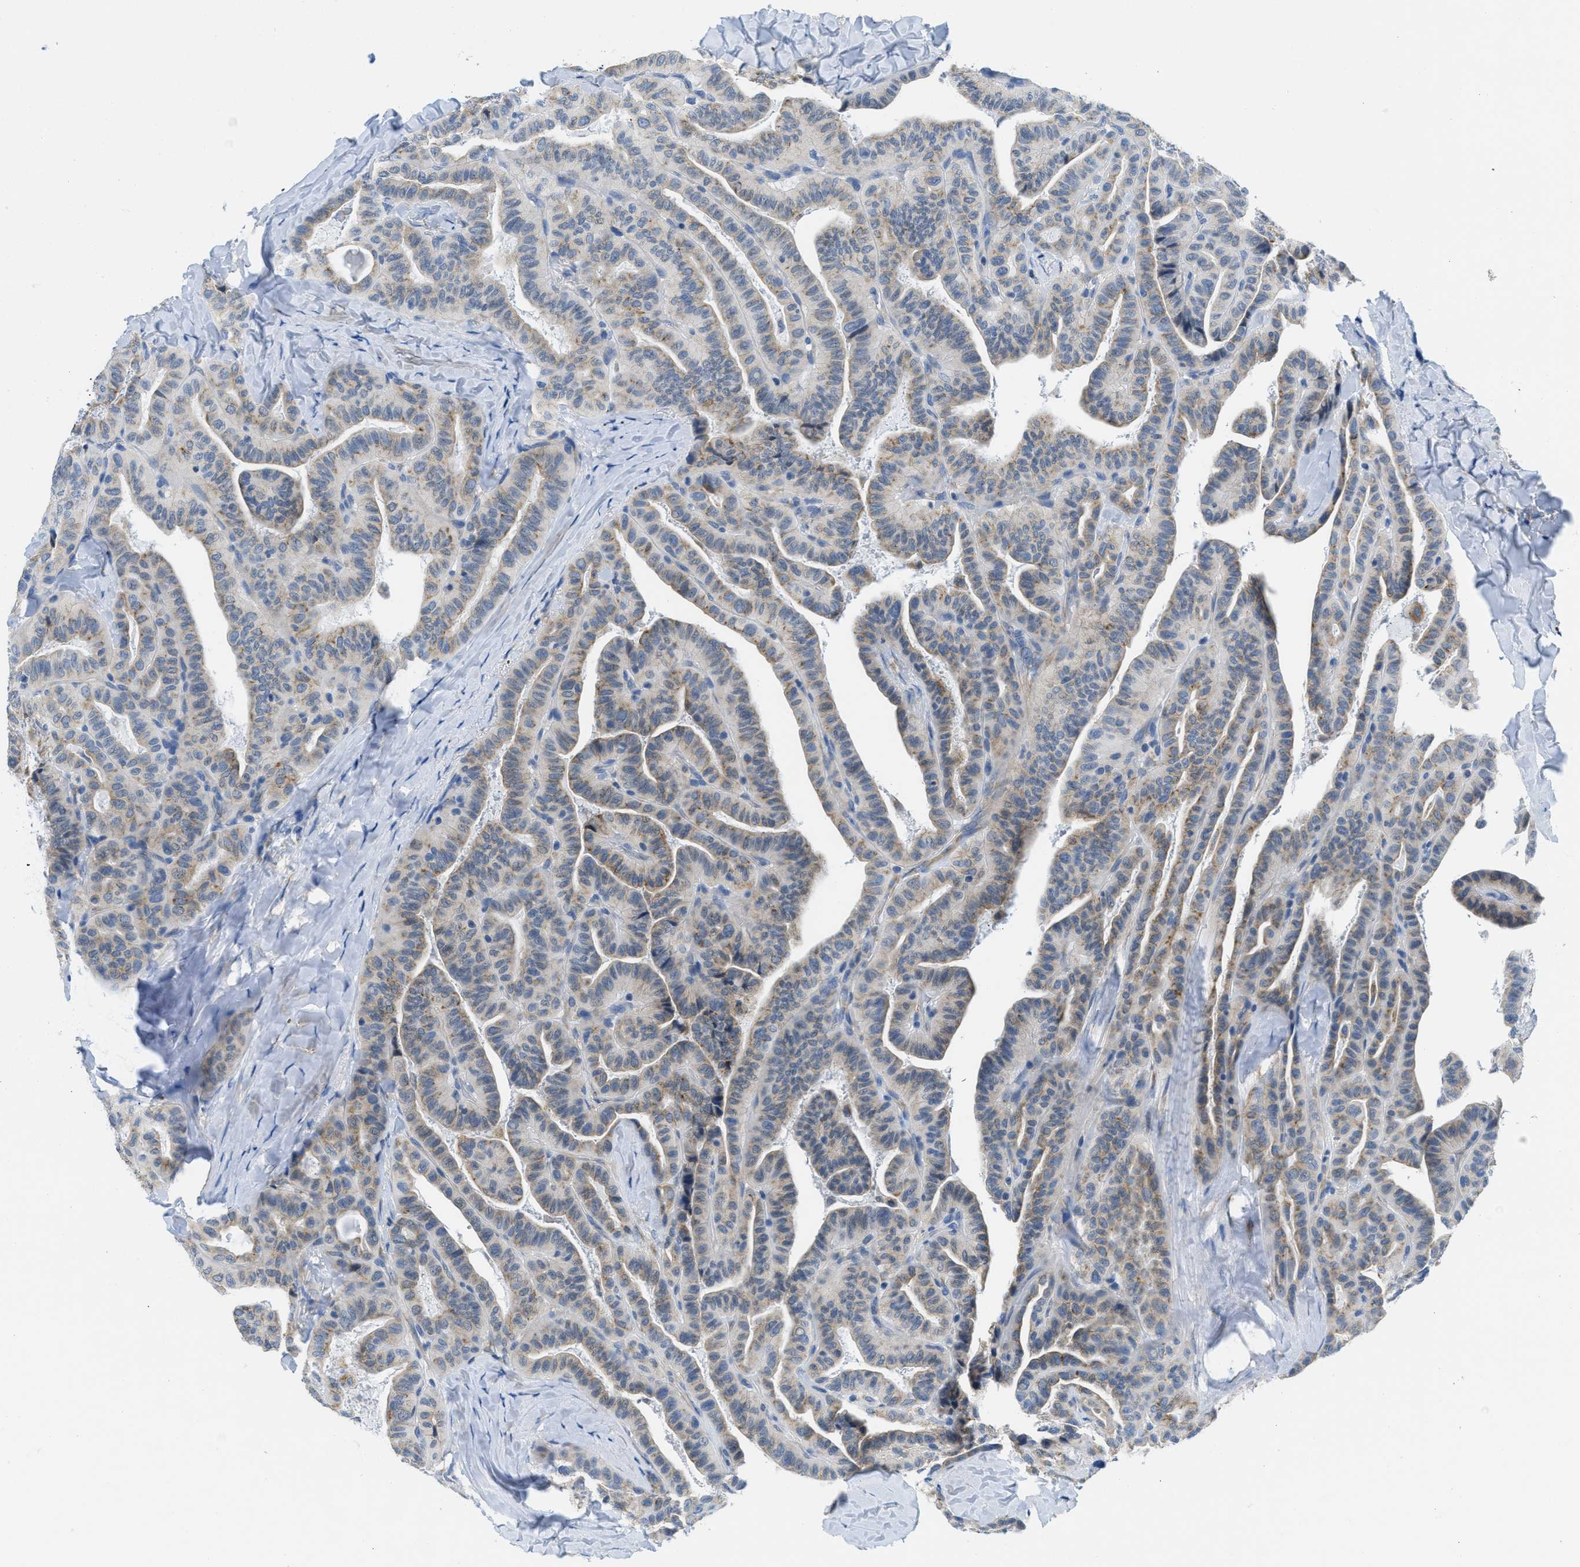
{"staining": {"intensity": "weak", "quantity": "25%-75%", "location": "cytoplasmic/membranous"}, "tissue": "thyroid cancer", "cell_type": "Tumor cells", "image_type": "cancer", "snomed": [{"axis": "morphology", "description": "Papillary adenocarcinoma, NOS"}, {"axis": "topography", "description": "Thyroid gland"}], "caption": "A micrograph showing weak cytoplasmic/membranous positivity in about 25%-75% of tumor cells in thyroid cancer, as visualized by brown immunohistochemical staining.", "gene": "PTDSS1", "patient": {"sex": "male", "age": 77}}